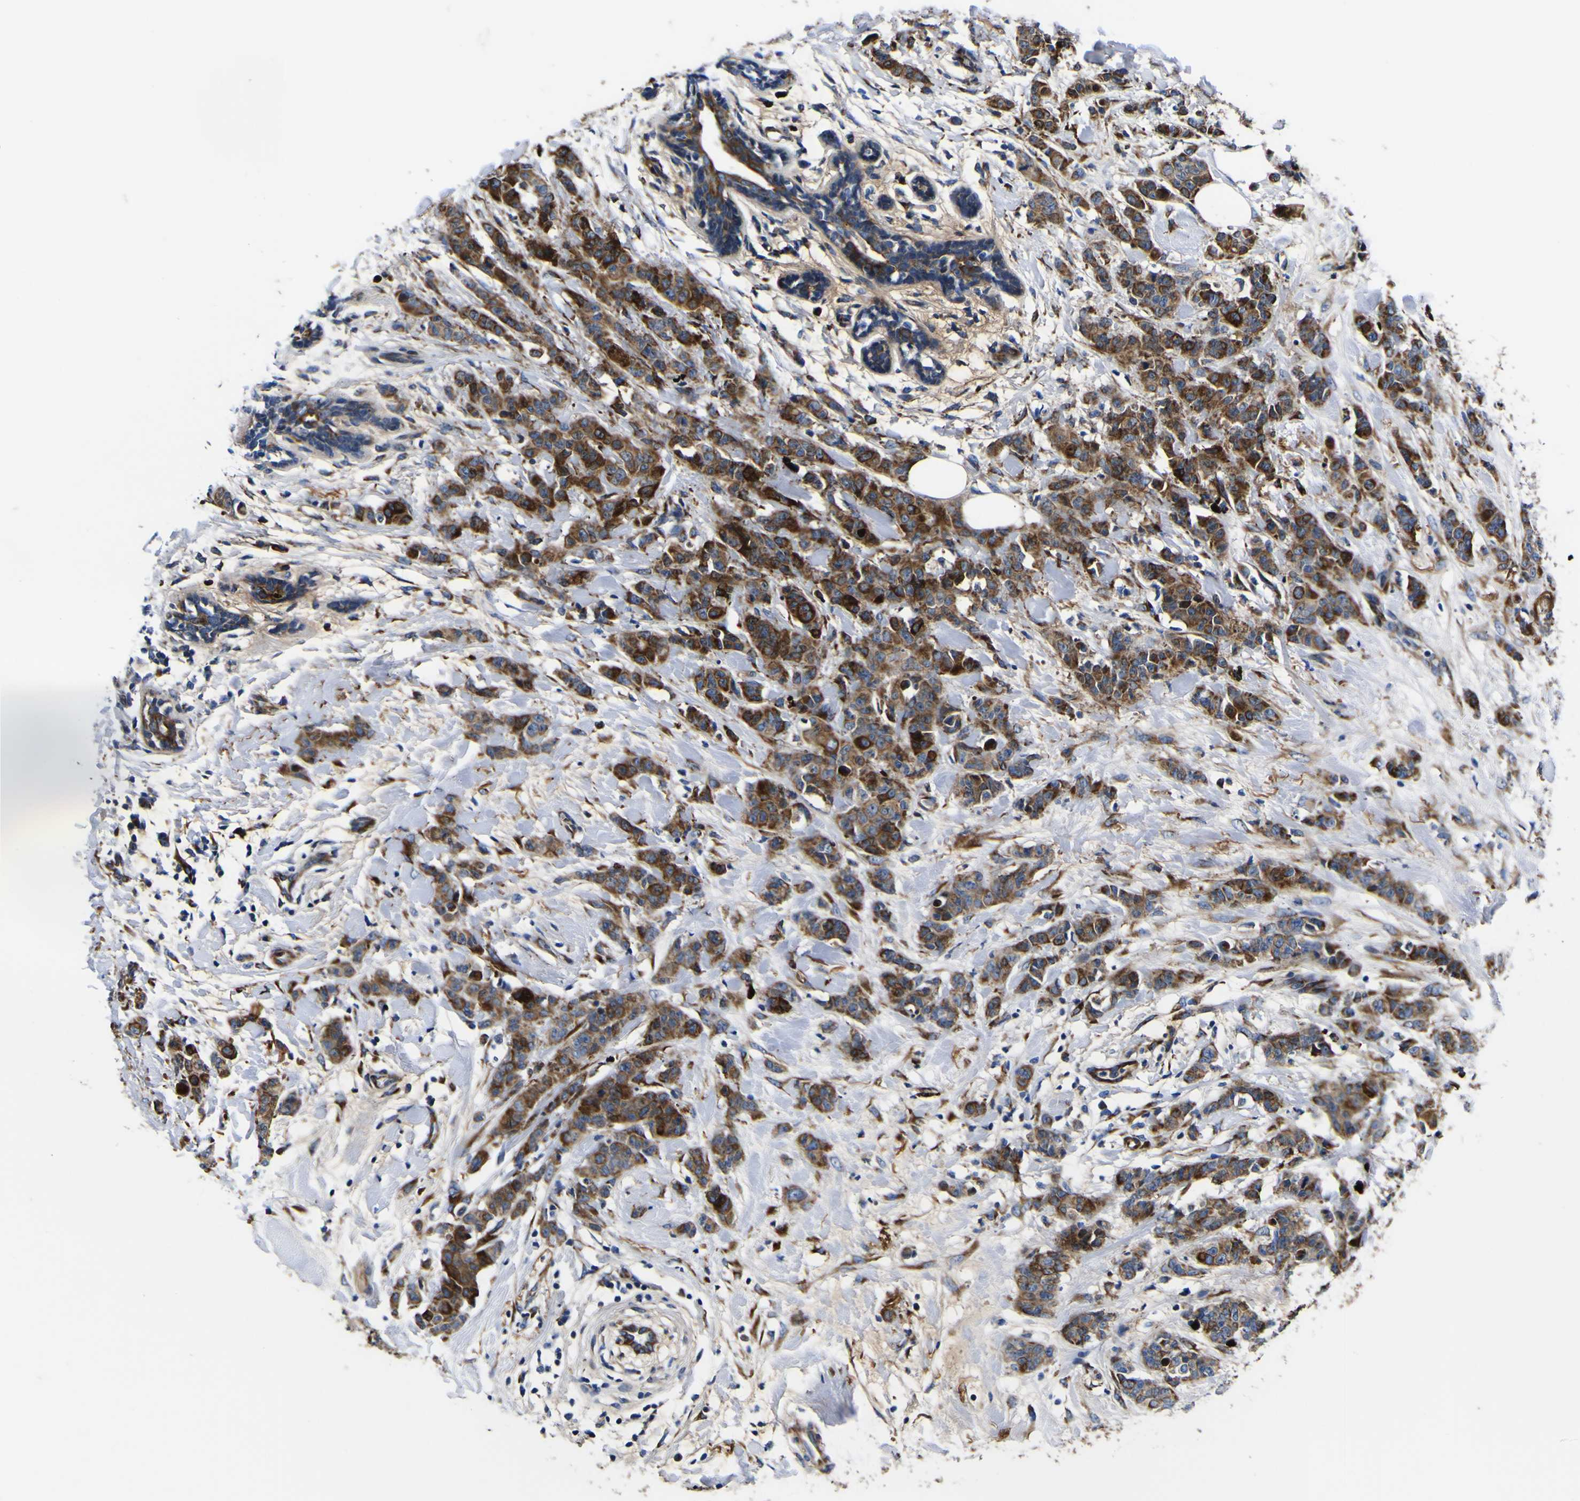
{"staining": {"intensity": "strong", "quantity": ">75%", "location": "cytoplasmic/membranous"}, "tissue": "breast cancer", "cell_type": "Tumor cells", "image_type": "cancer", "snomed": [{"axis": "morphology", "description": "Normal tissue, NOS"}, {"axis": "morphology", "description": "Duct carcinoma"}, {"axis": "topography", "description": "Breast"}], "caption": "Breast cancer (invasive ductal carcinoma) stained with IHC displays strong cytoplasmic/membranous positivity in about >75% of tumor cells.", "gene": "SCD", "patient": {"sex": "female", "age": 40}}